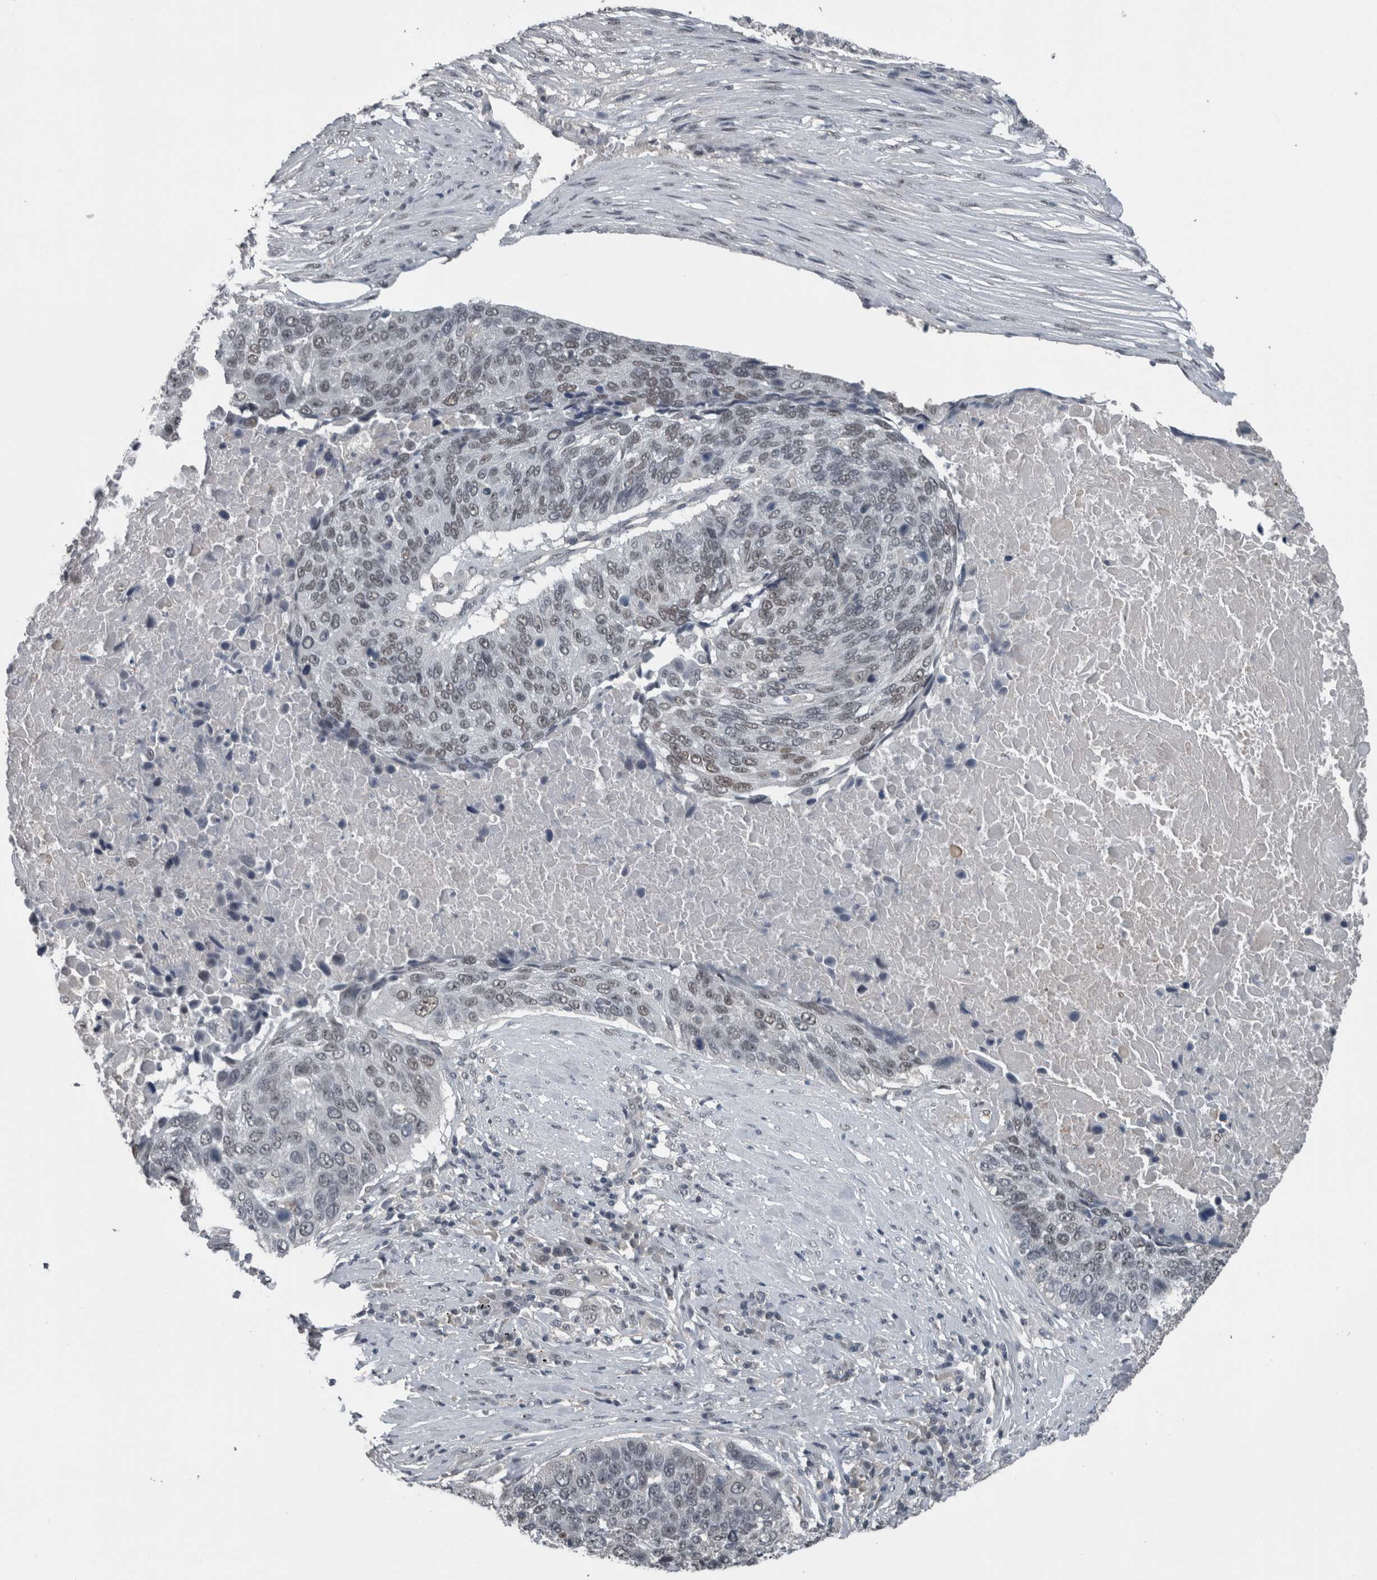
{"staining": {"intensity": "weak", "quantity": "<25%", "location": "nuclear"}, "tissue": "lung cancer", "cell_type": "Tumor cells", "image_type": "cancer", "snomed": [{"axis": "morphology", "description": "Squamous cell carcinoma, NOS"}, {"axis": "topography", "description": "Lung"}], "caption": "Tumor cells are negative for protein expression in human lung cancer. (IHC, brightfield microscopy, high magnification).", "gene": "ZBTB21", "patient": {"sex": "male", "age": 66}}